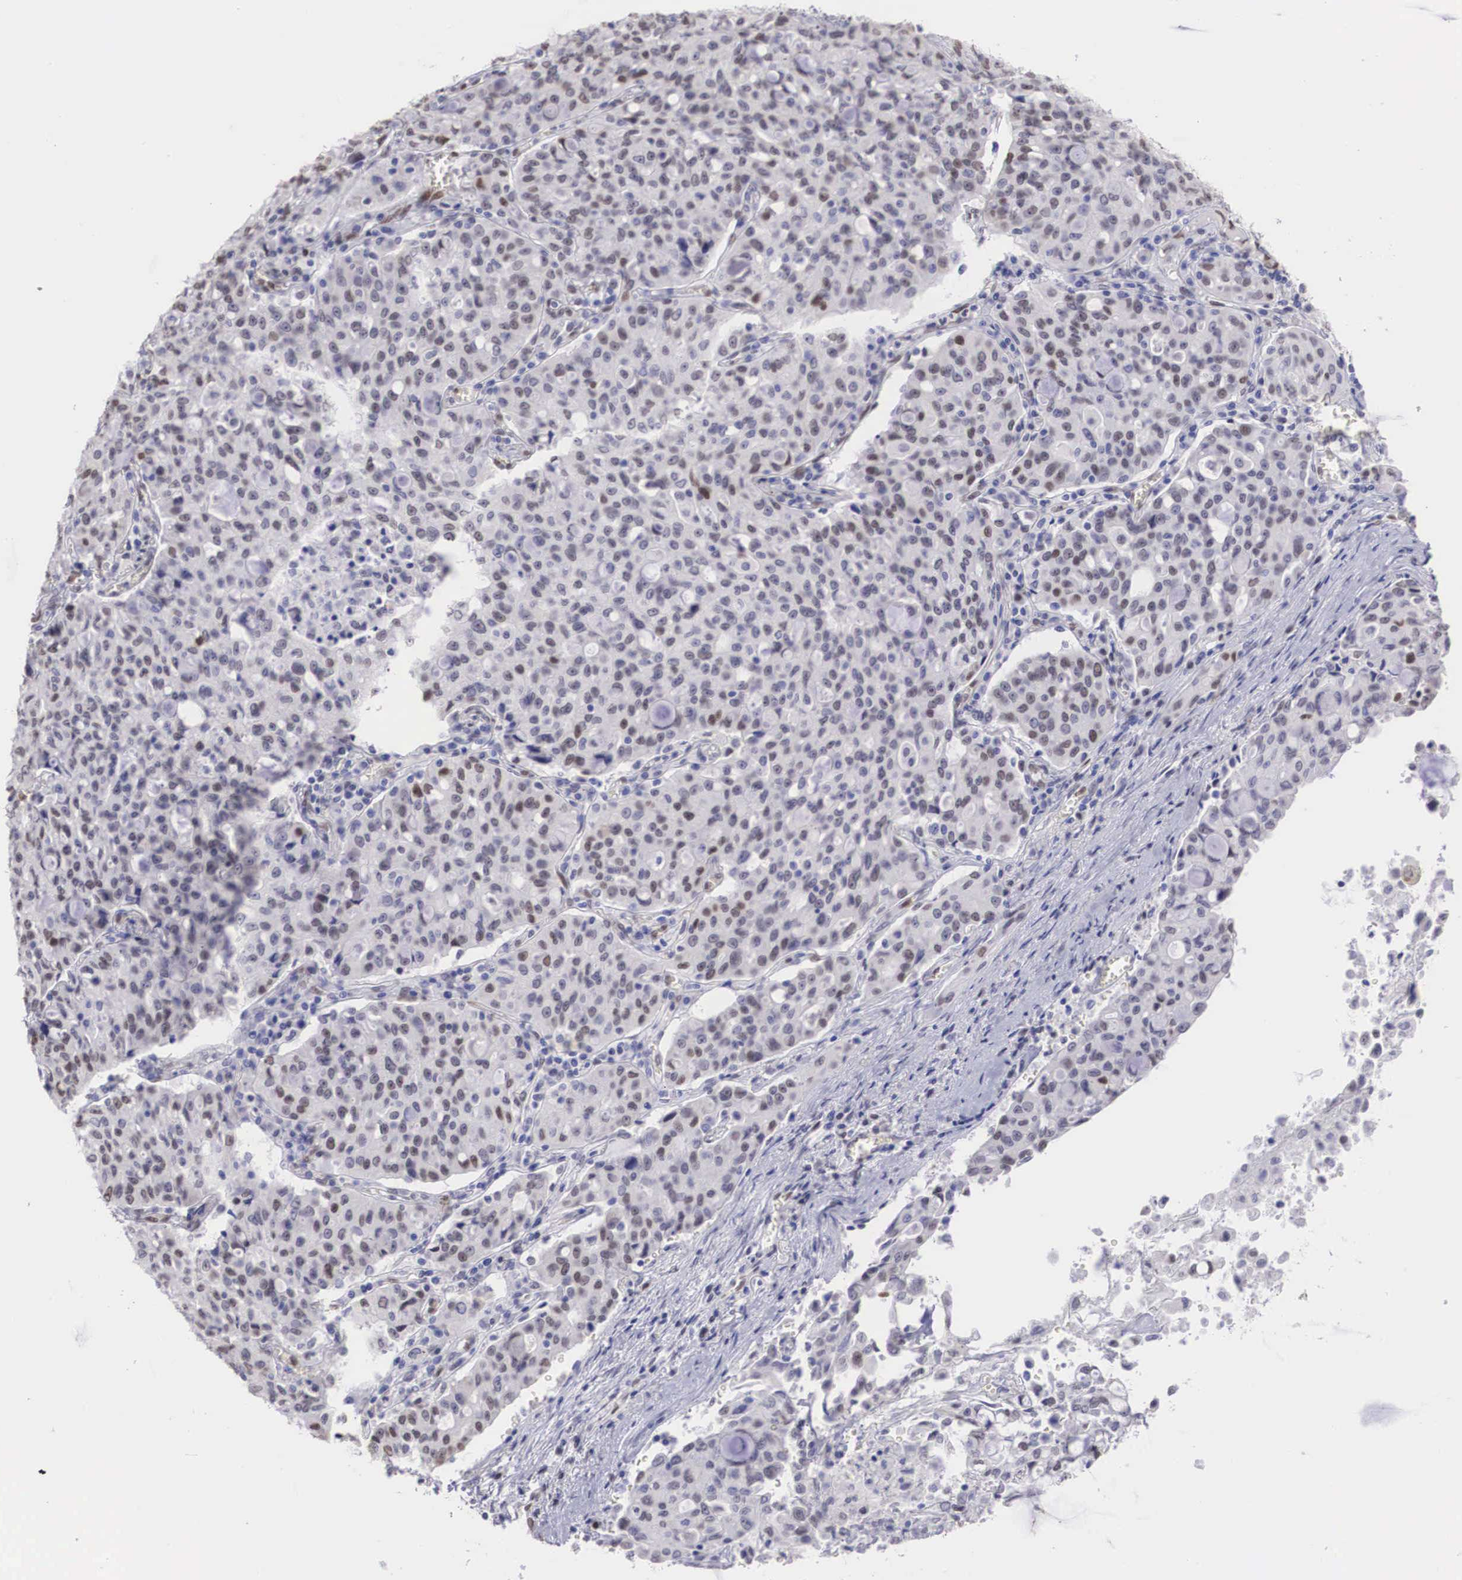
{"staining": {"intensity": "weak", "quantity": "<25%", "location": "nuclear"}, "tissue": "lung cancer", "cell_type": "Tumor cells", "image_type": "cancer", "snomed": [{"axis": "morphology", "description": "Adenocarcinoma, NOS"}, {"axis": "topography", "description": "Lung"}], "caption": "Protein analysis of lung cancer (adenocarcinoma) exhibits no significant expression in tumor cells.", "gene": "HMGN5", "patient": {"sex": "female", "age": 44}}